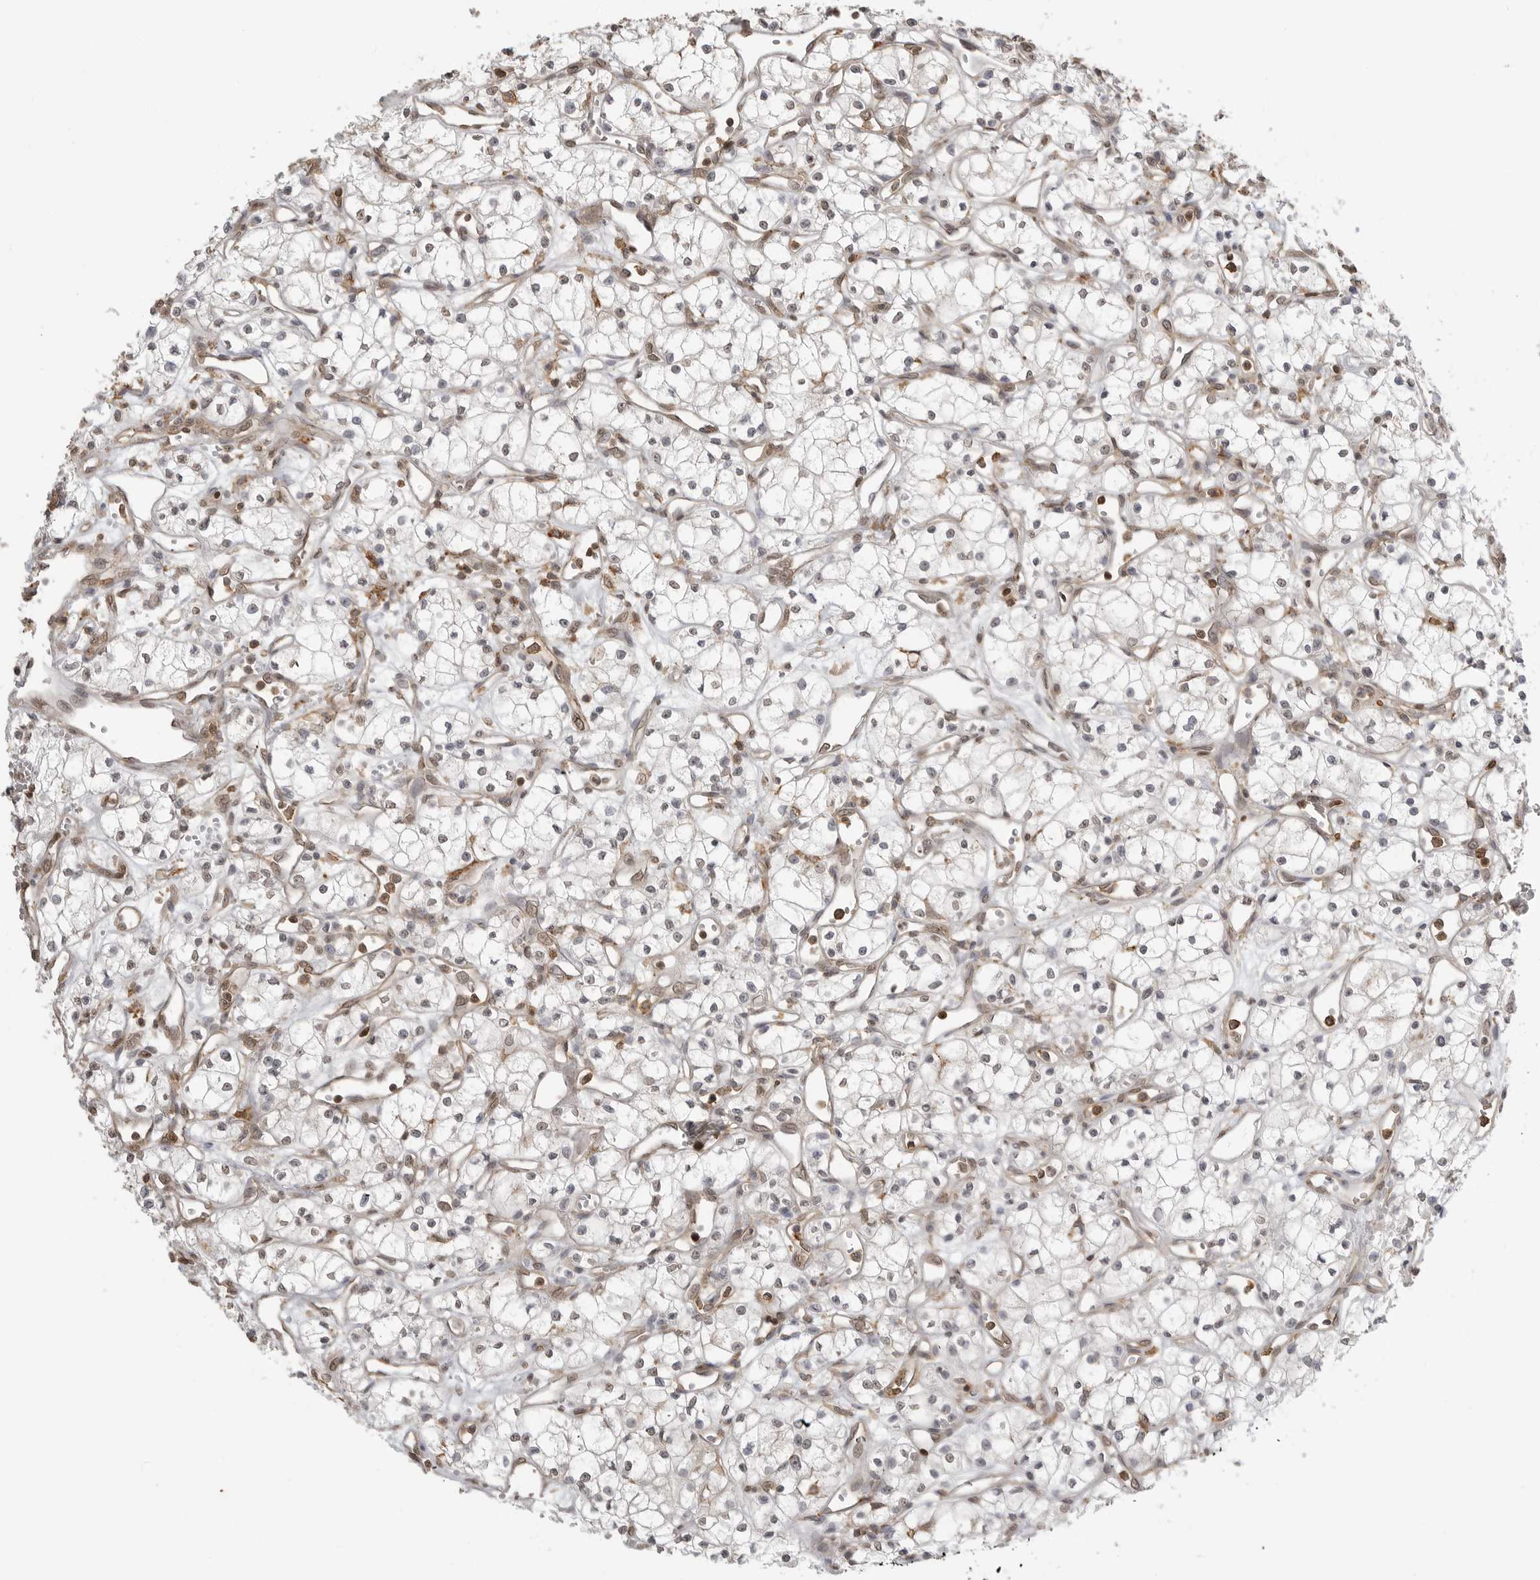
{"staining": {"intensity": "negative", "quantity": "none", "location": "none"}, "tissue": "renal cancer", "cell_type": "Tumor cells", "image_type": "cancer", "snomed": [{"axis": "morphology", "description": "Adenocarcinoma, NOS"}, {"axis": "topography", "description": "Kidney"}], "caption": "DAB immunohistochemical staining of human renal cancer (adenocarcinoma) reveals no significant expression in tumor cells.", "gene": "GPC2", "patient": {"sex": "male", "age": 59}}